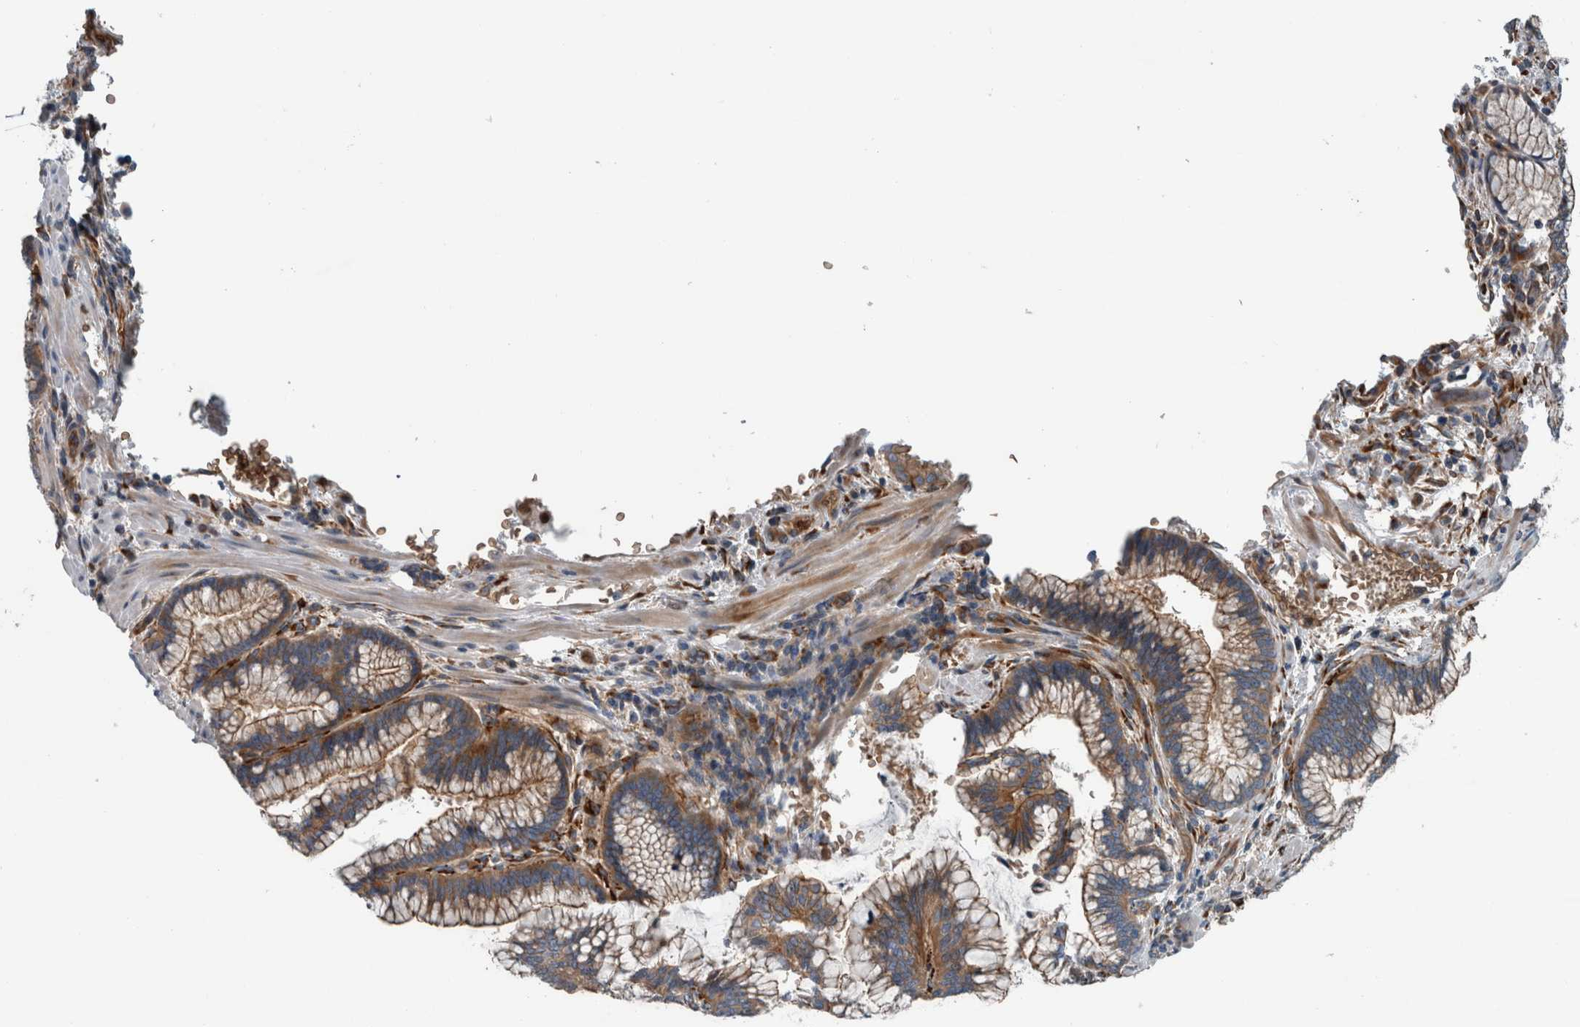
{"staining": {"intensity": "moderate", "quantity": ">75%", "location": "cytoplasmic/membranous"}, "tissue": "pancreatic cancer", "cell_type": "Tumor cells", "image_type": "cancer", "snomed": [{"axis": "morphology", "description": "Adenocarcinoma, NOS"}, {"axis": "topography", "description": "Pancreas"}], "caption": "Moderate cytoplasmic/membranous protein staining is present in about >75% of tumor cells in pancreatic cancer (adenocarcinoma).", "gene": "GLT8D2", "patient": {"sex": "female", "age": 64}}